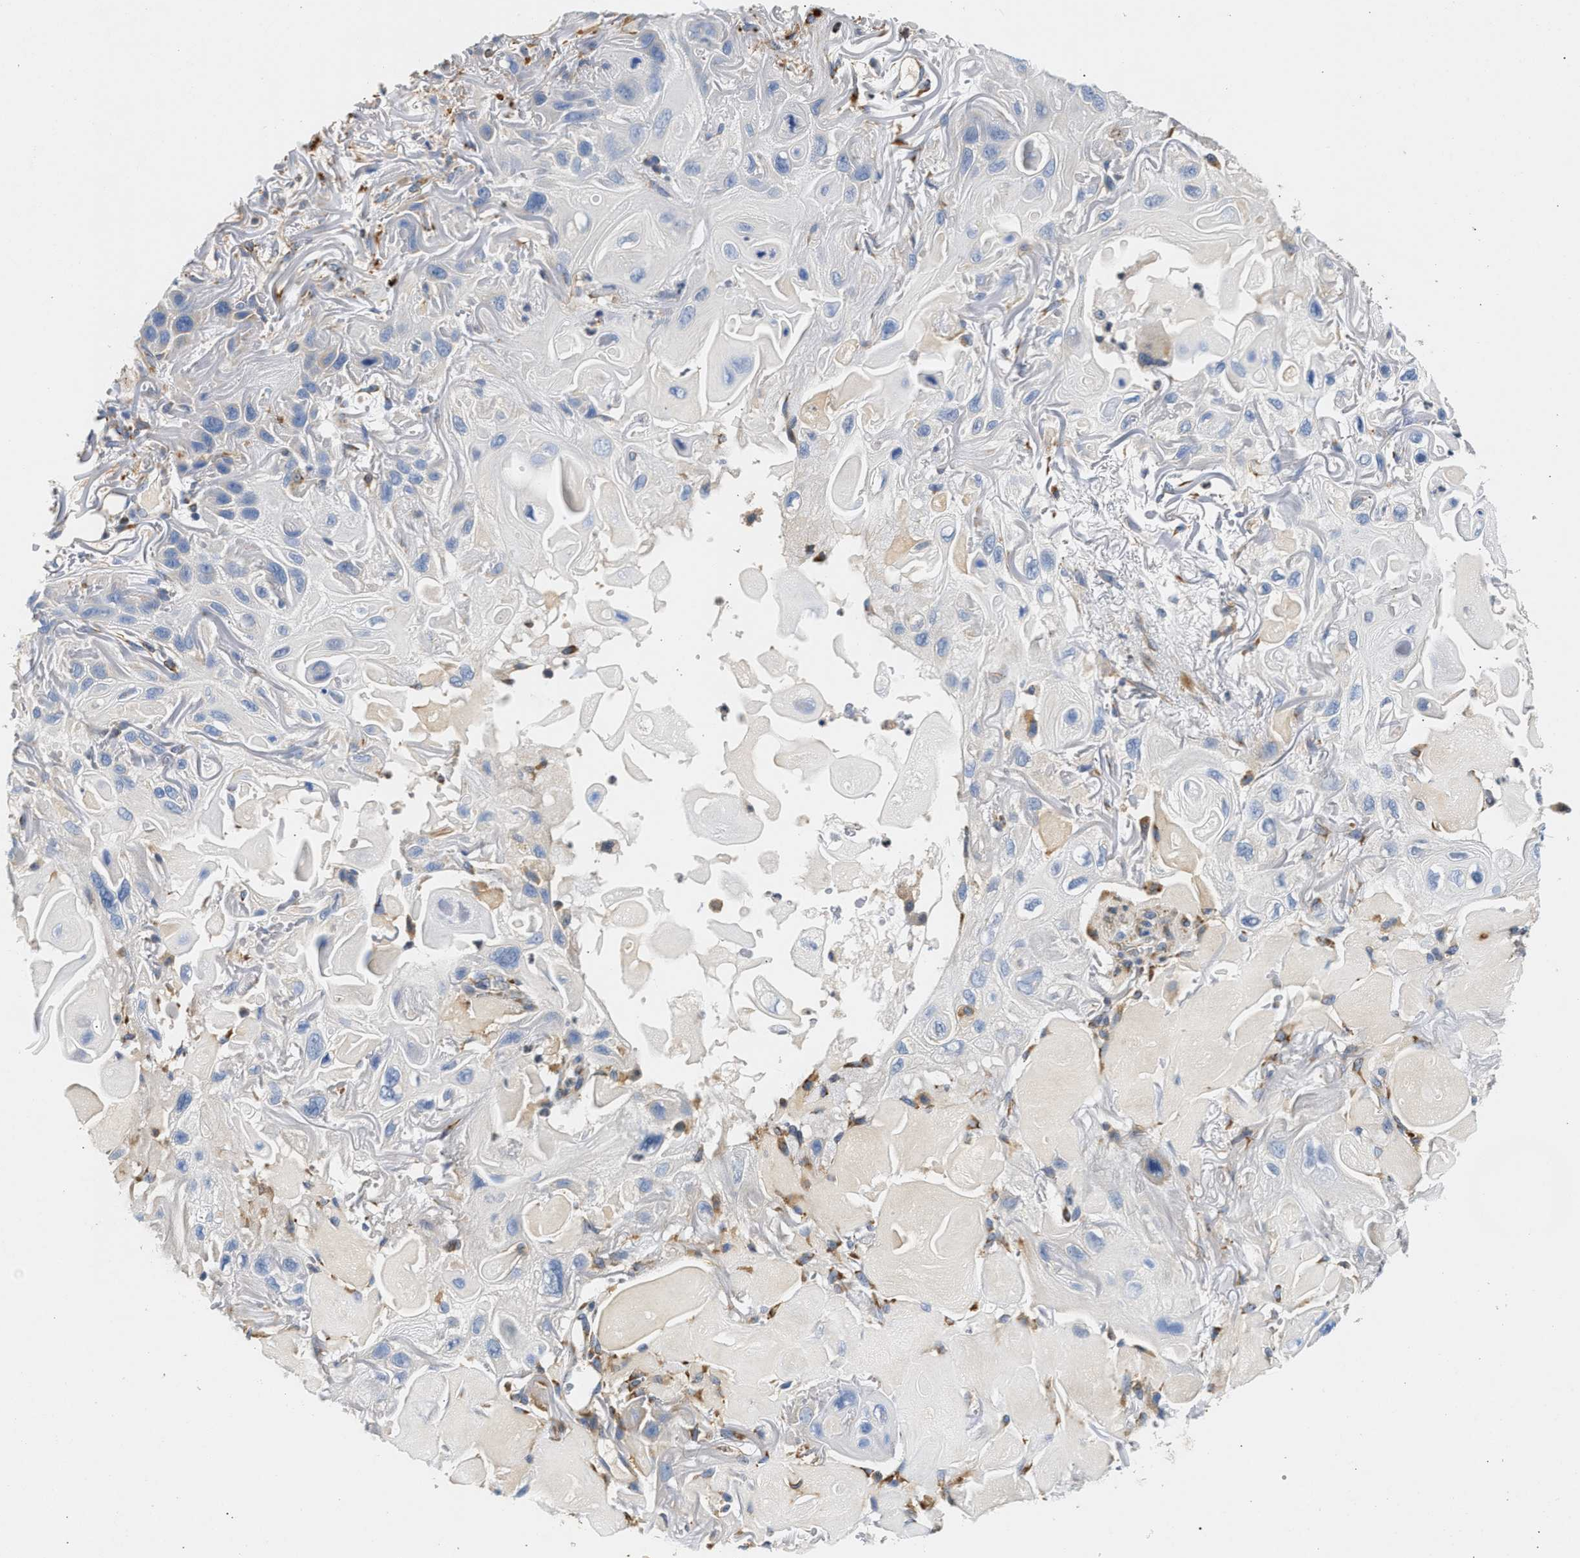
{"staining": {"intensity": "negative", "quantity": "none", "location": "none"}, "tissue": "skin cancer", "cell_type": "Tumor cells", "image_type": "cancer", "snomed": [{"axis": "morphology", "description": "Squamous cell carcinoma, NOS"}, {"axis": "topography", "description": "Skin"}], "caption": "Tumor cells show no significant protein expression in skin cancer (squamous cell carcinoma).", "gene": "PPM1L", "patient": {"sex": "female", "age": 77}}